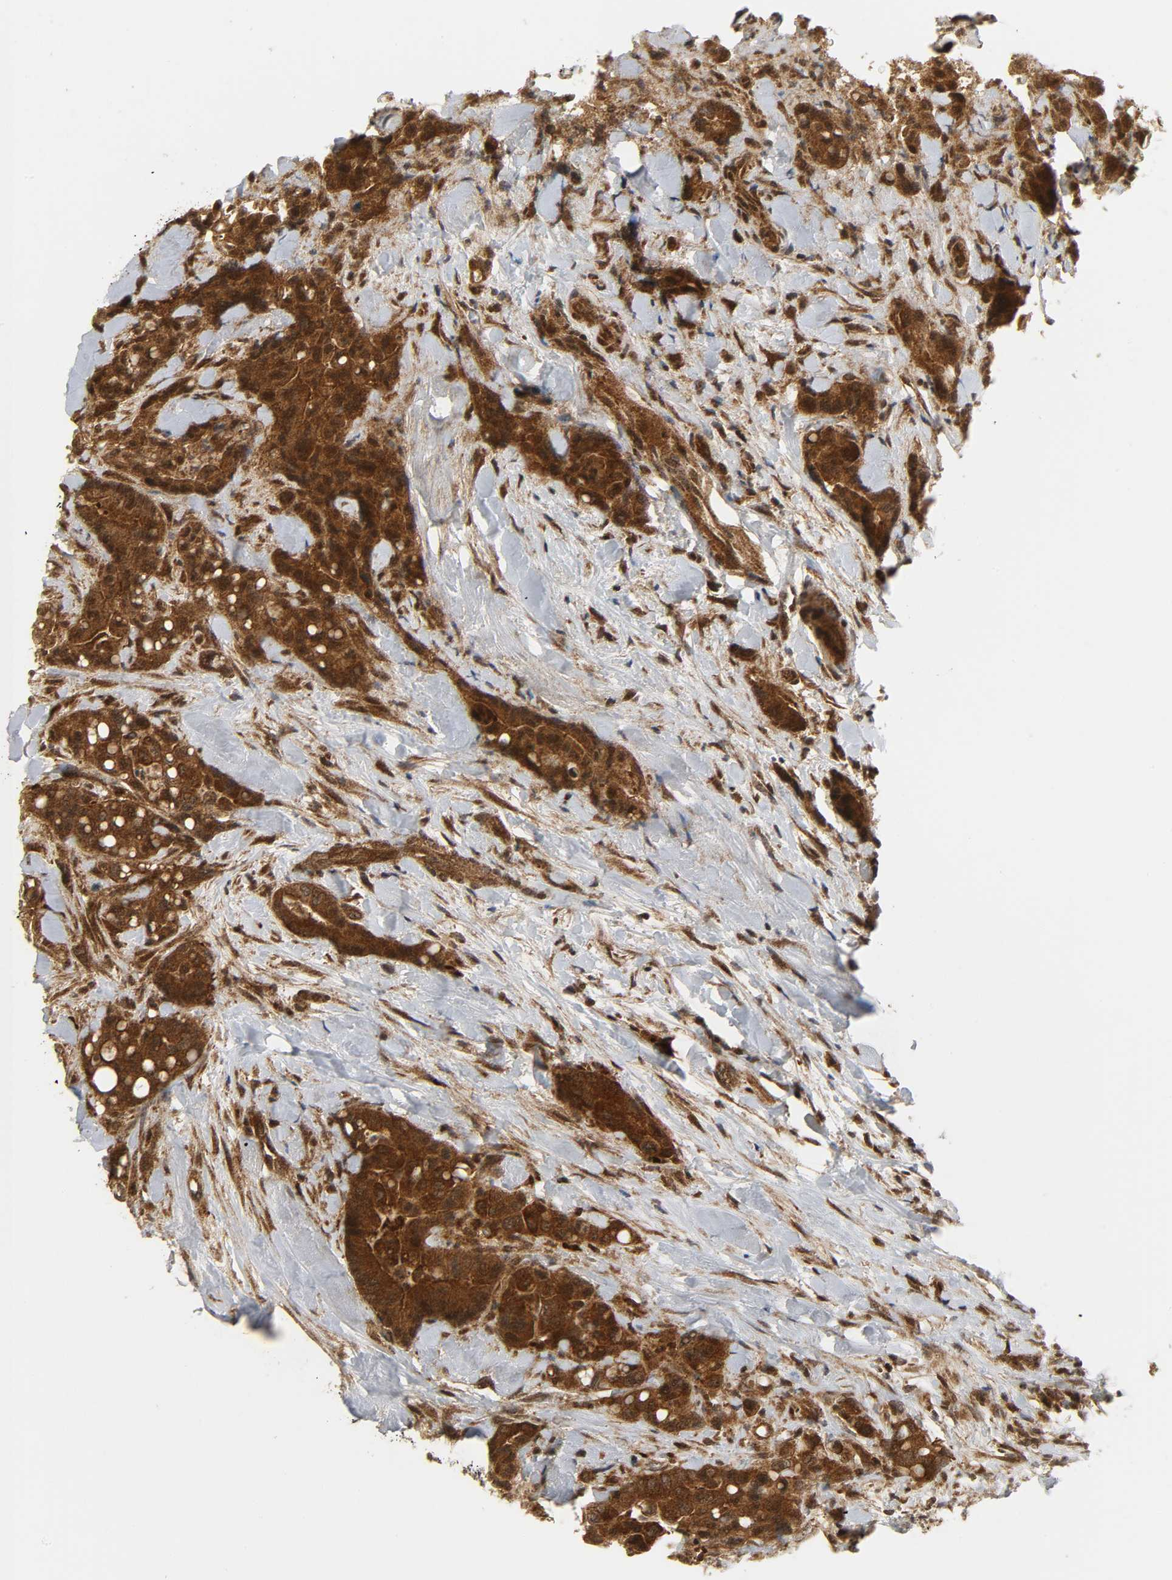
{"staining": {"intensity": "strong", "quantity": ">75%", "location": "cytoplasmic/membranous"}, "tissue": "colorectal cancer", "cell_type": "Tumor cells", "image_type": "cancer", "snomed": [{"axis": "morphology", "description": "Normal tissue, NOS"}, {"axis": "morphology", "description": "Adenocarcinoma, NOS"}, {"axis": "topography", "description": "Colon"}], "caption": "Colorectal adenocarcinoma was stained to show a protein in brown. There is high levels of strong cytoplasmic/membranous positivity in about >75% of tumor cells.", "gene": "CHUK", "patient": {"sex": "male", "age": 82}}